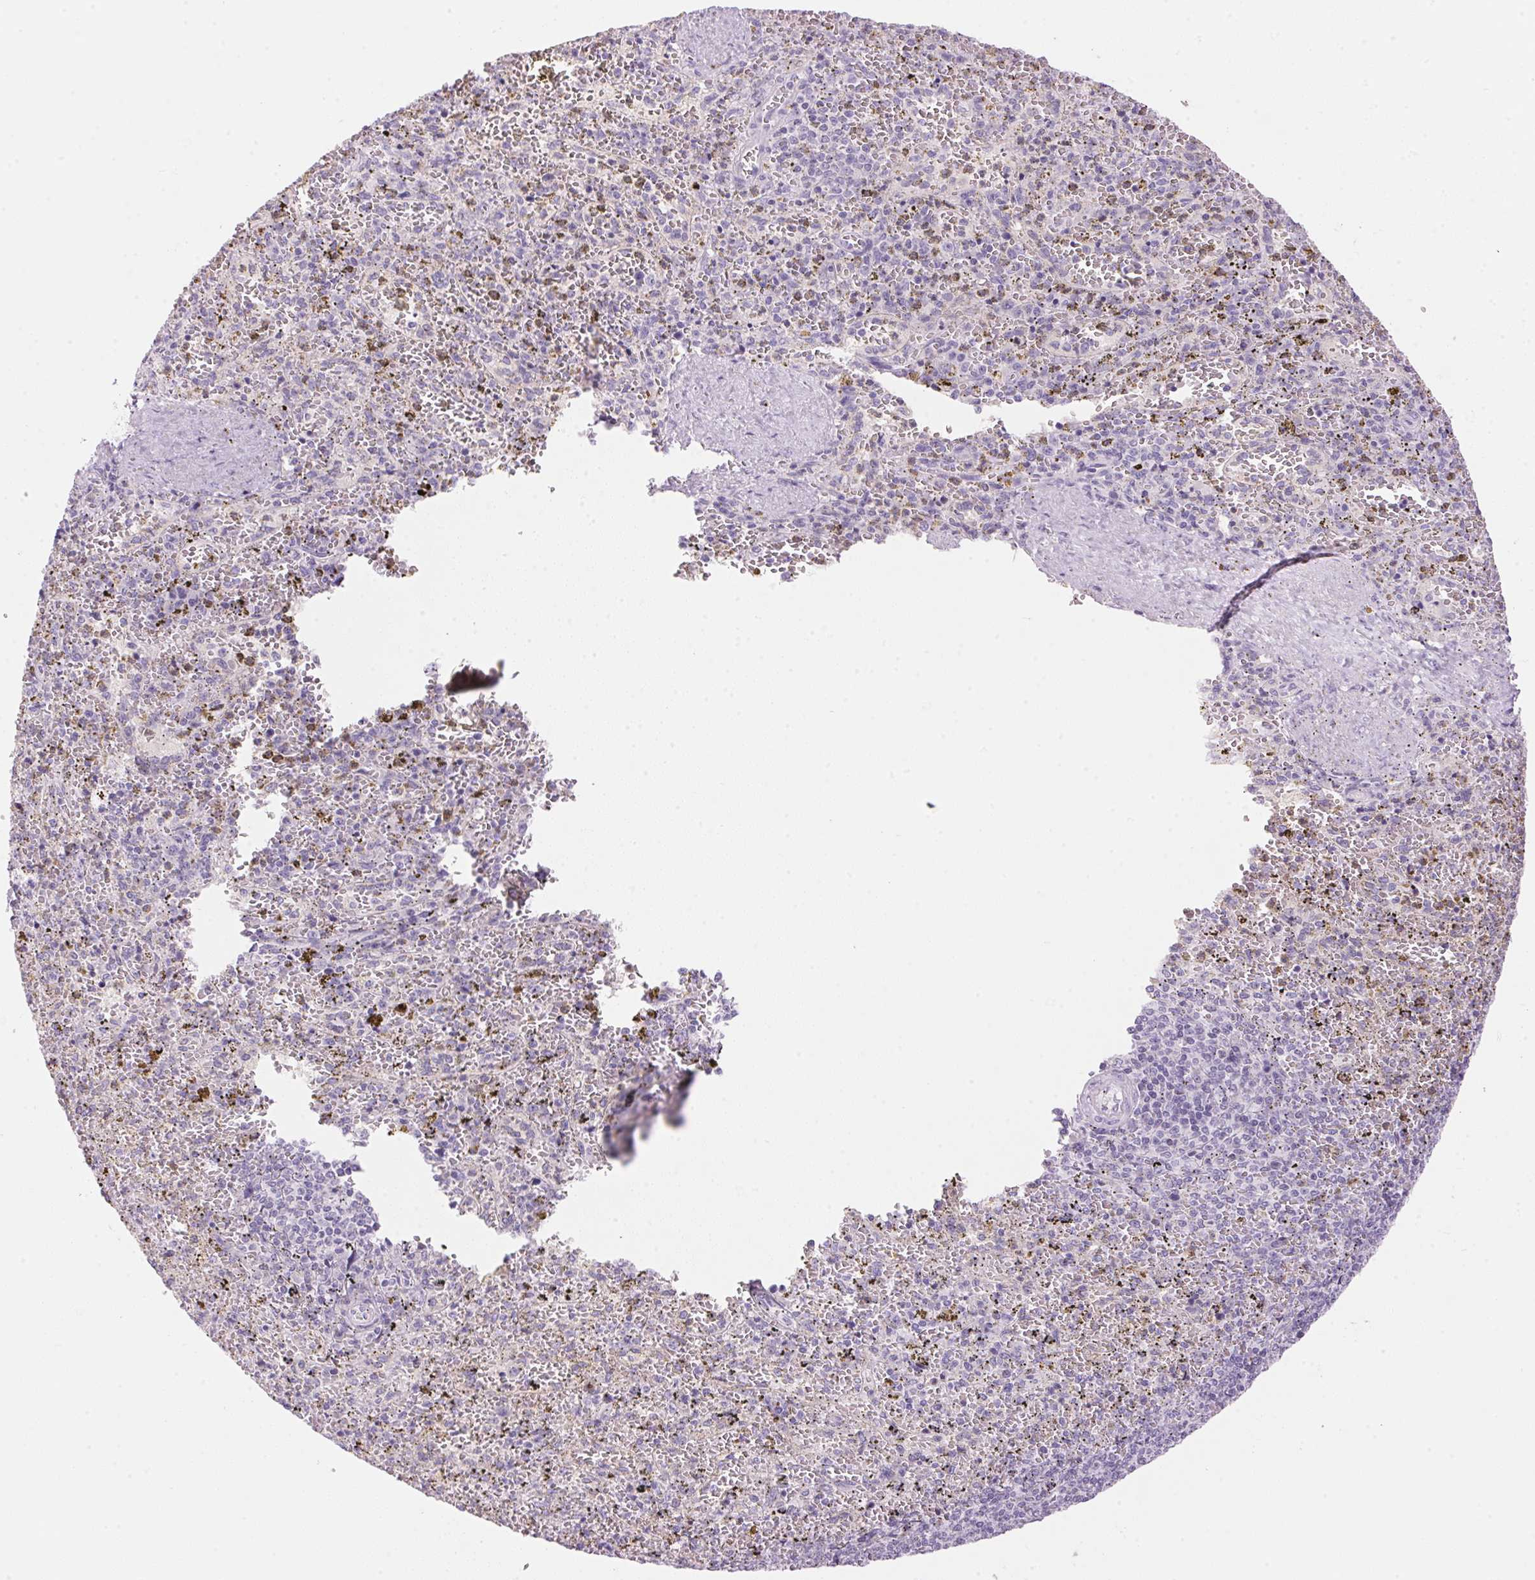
{"staining": {"intensity": "negative", "quantity": "none", "location": "none"}, "tissue": "spleen", "cell_type": "Cells in red pulp", "image_type": "normal", "snomed": [{"axis": "morphology", "description": "Normal tissue, NOS"}, {"axis": "topography", "description": "Spleen"}], "caption": "Histopathology image shows no significant protein positivity in cells in red pulp of normal spleen.", "gene": "HSD17B2", "patient": {"sex": "female", "age": 50}}